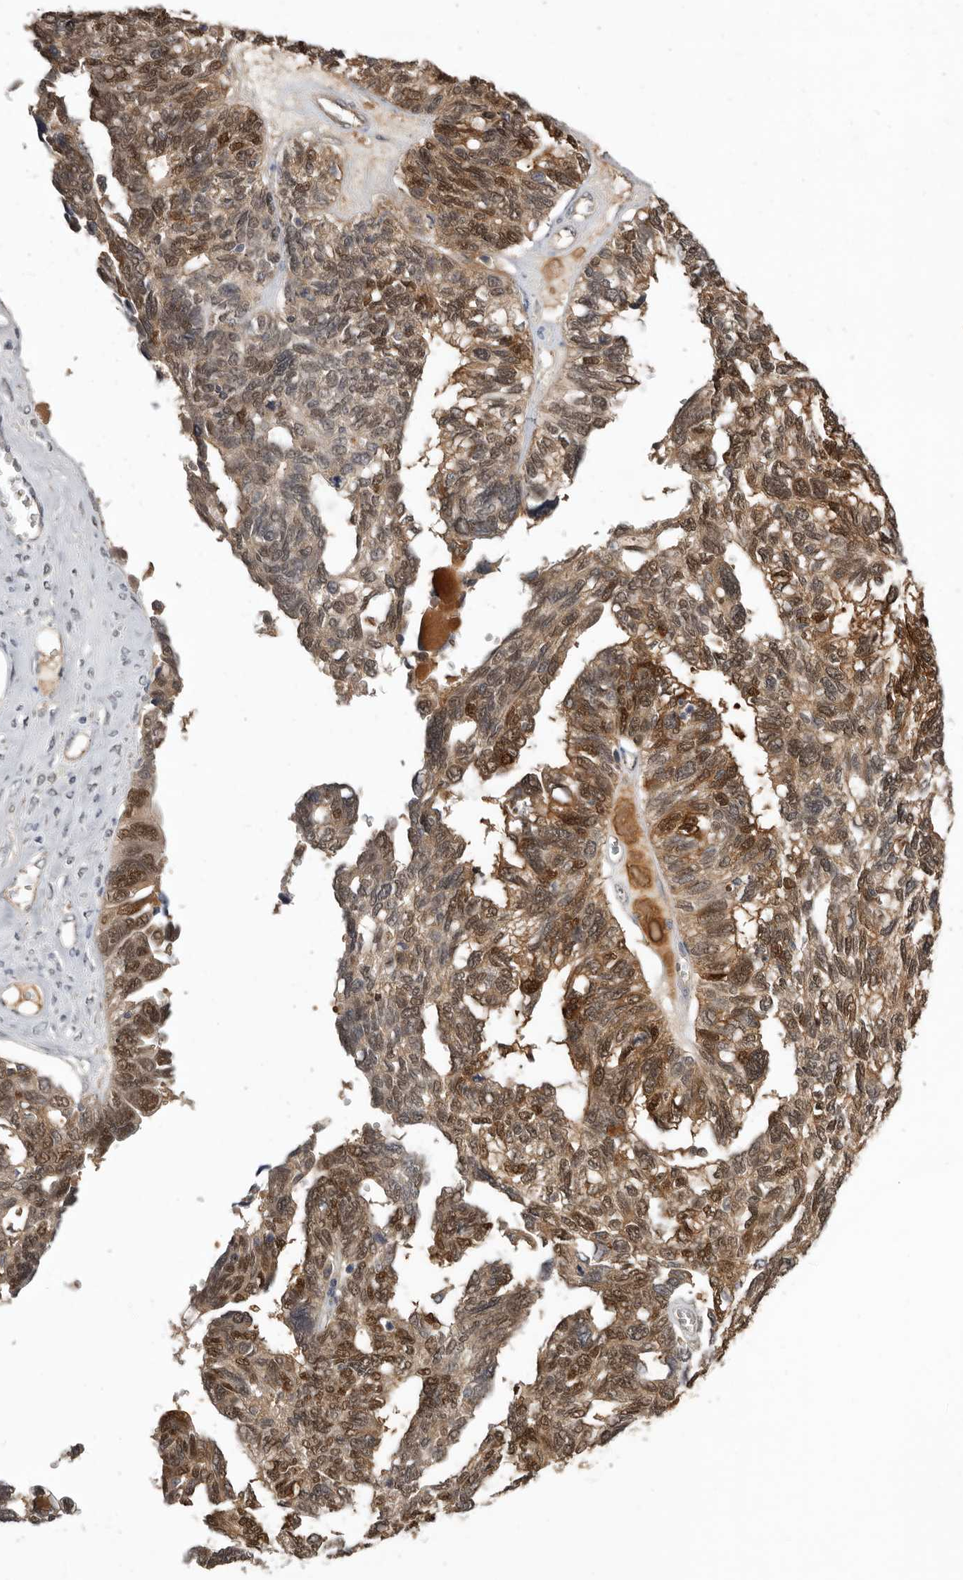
{"staining": {"intensity": "moderate", "quantity": ">75%", "location": "cytoplasmic/membranous,nuclear"}, "tissue": "ovarian cancer", "cell_type": "Tumor cells", "image_type": "cancer", "snomed": [{"axis": "morphology", "description": "Cystadenocarcinoma, serous, NOS"}, {"axis": "topography", "description": "Ovary"}], "caption": "Immunohistochemistry histopathology image of ovarian cancer stained for a protein (brown), which reveals medium levels of moderate cytoplasmic/membranous and nuclear positivity in about >75% of tumor cells.", "gene": "RBKS", "patient": {"sex": "female", "age": 79}}